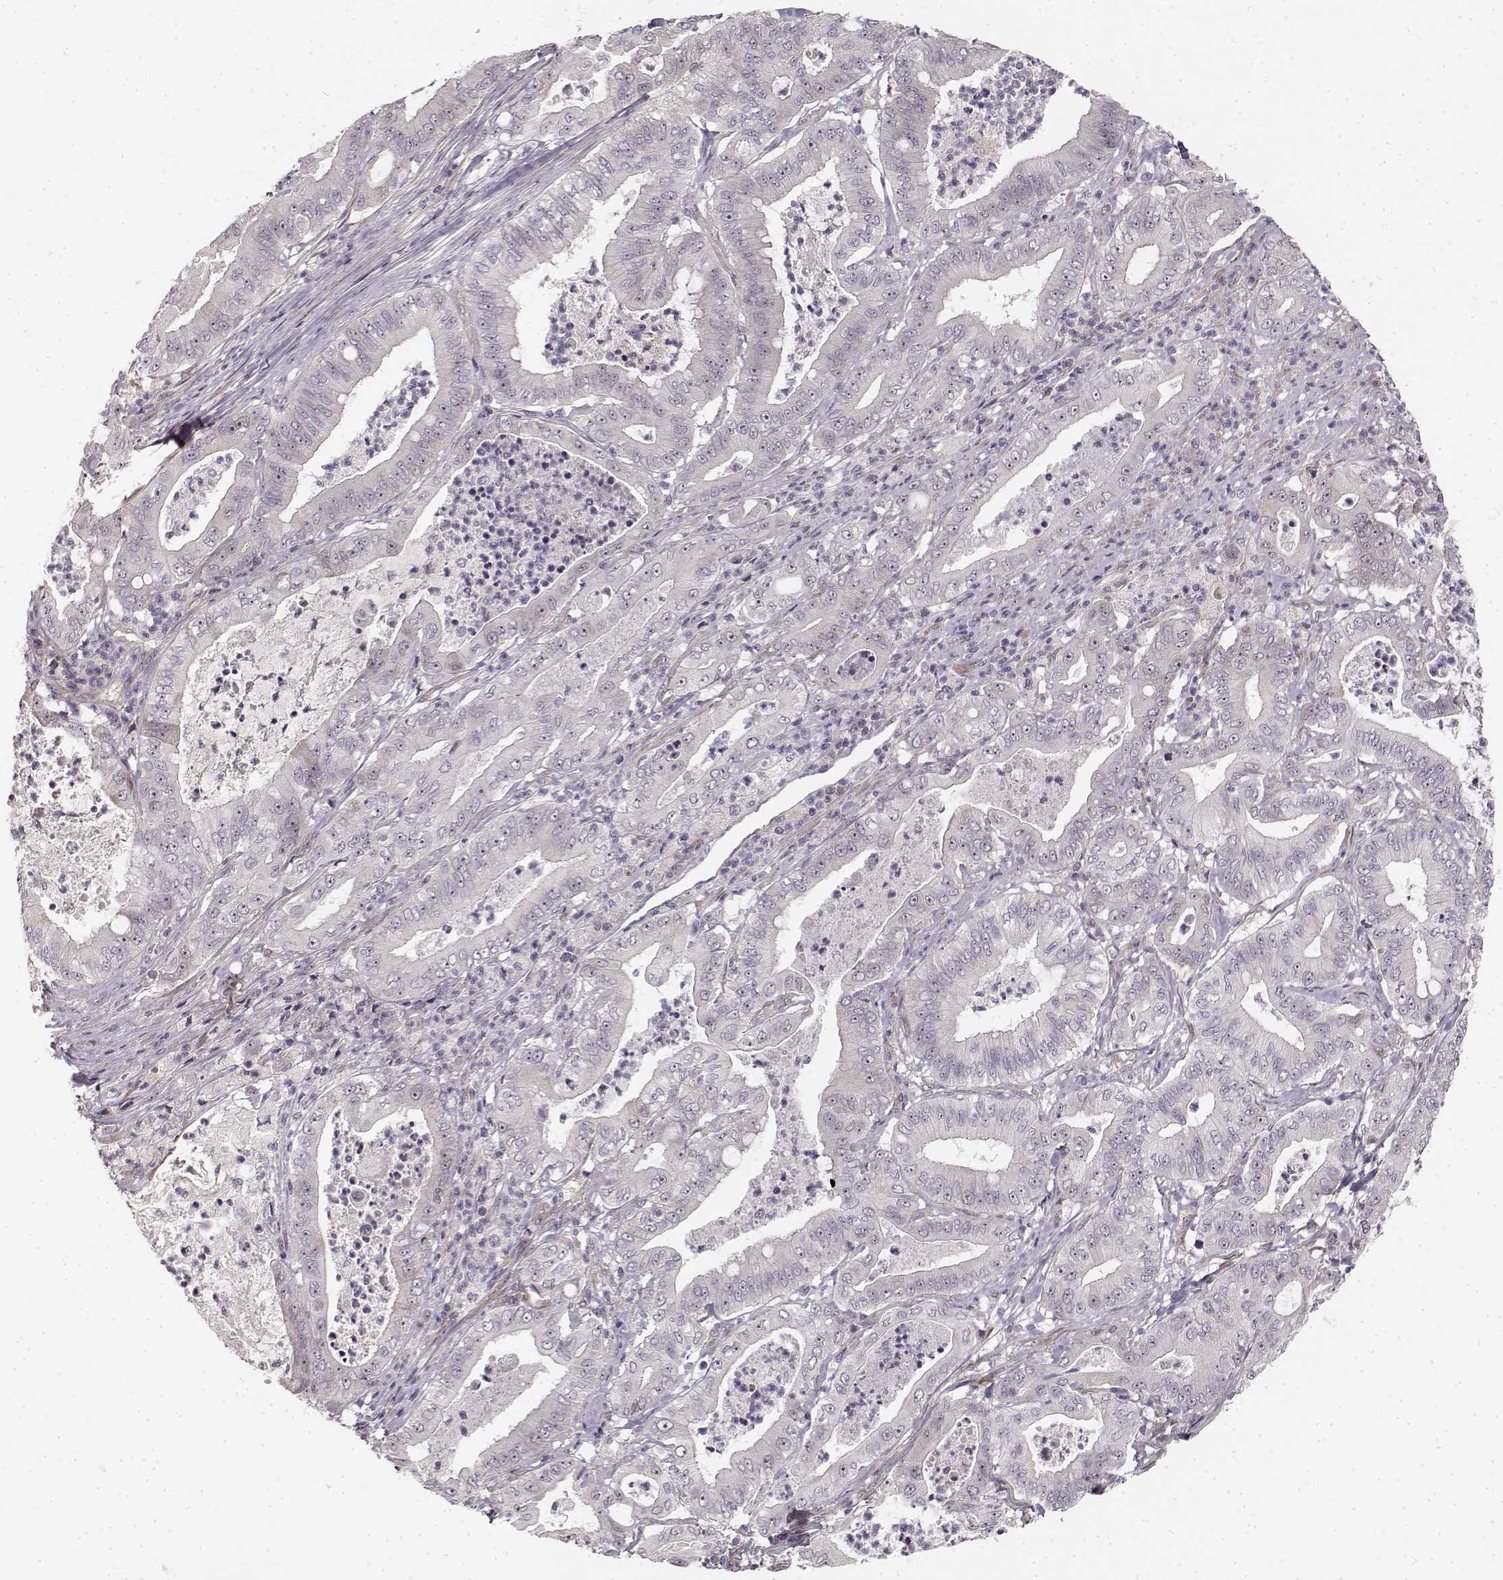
{"staining": {"intensity": "negative", "quantity": "none", "location": "none"}, "tissue": "pancreatic cancer", "cell_type": "Tumor cells", "image_type": "cancer", "snomed": [{"axis": "morphology", "description": "Adenocarcinoma, NOS"}, {"axis": "topography", "description": "Pancreas"}], "caption": "High power microscopy image of an immunohistochemistry histopathology image of pancreatic adenocarcinoma, revealing no significant positivity in tumor cells.", "gene": "MED12L", "patient": {"sex": "male", "age": 71}}